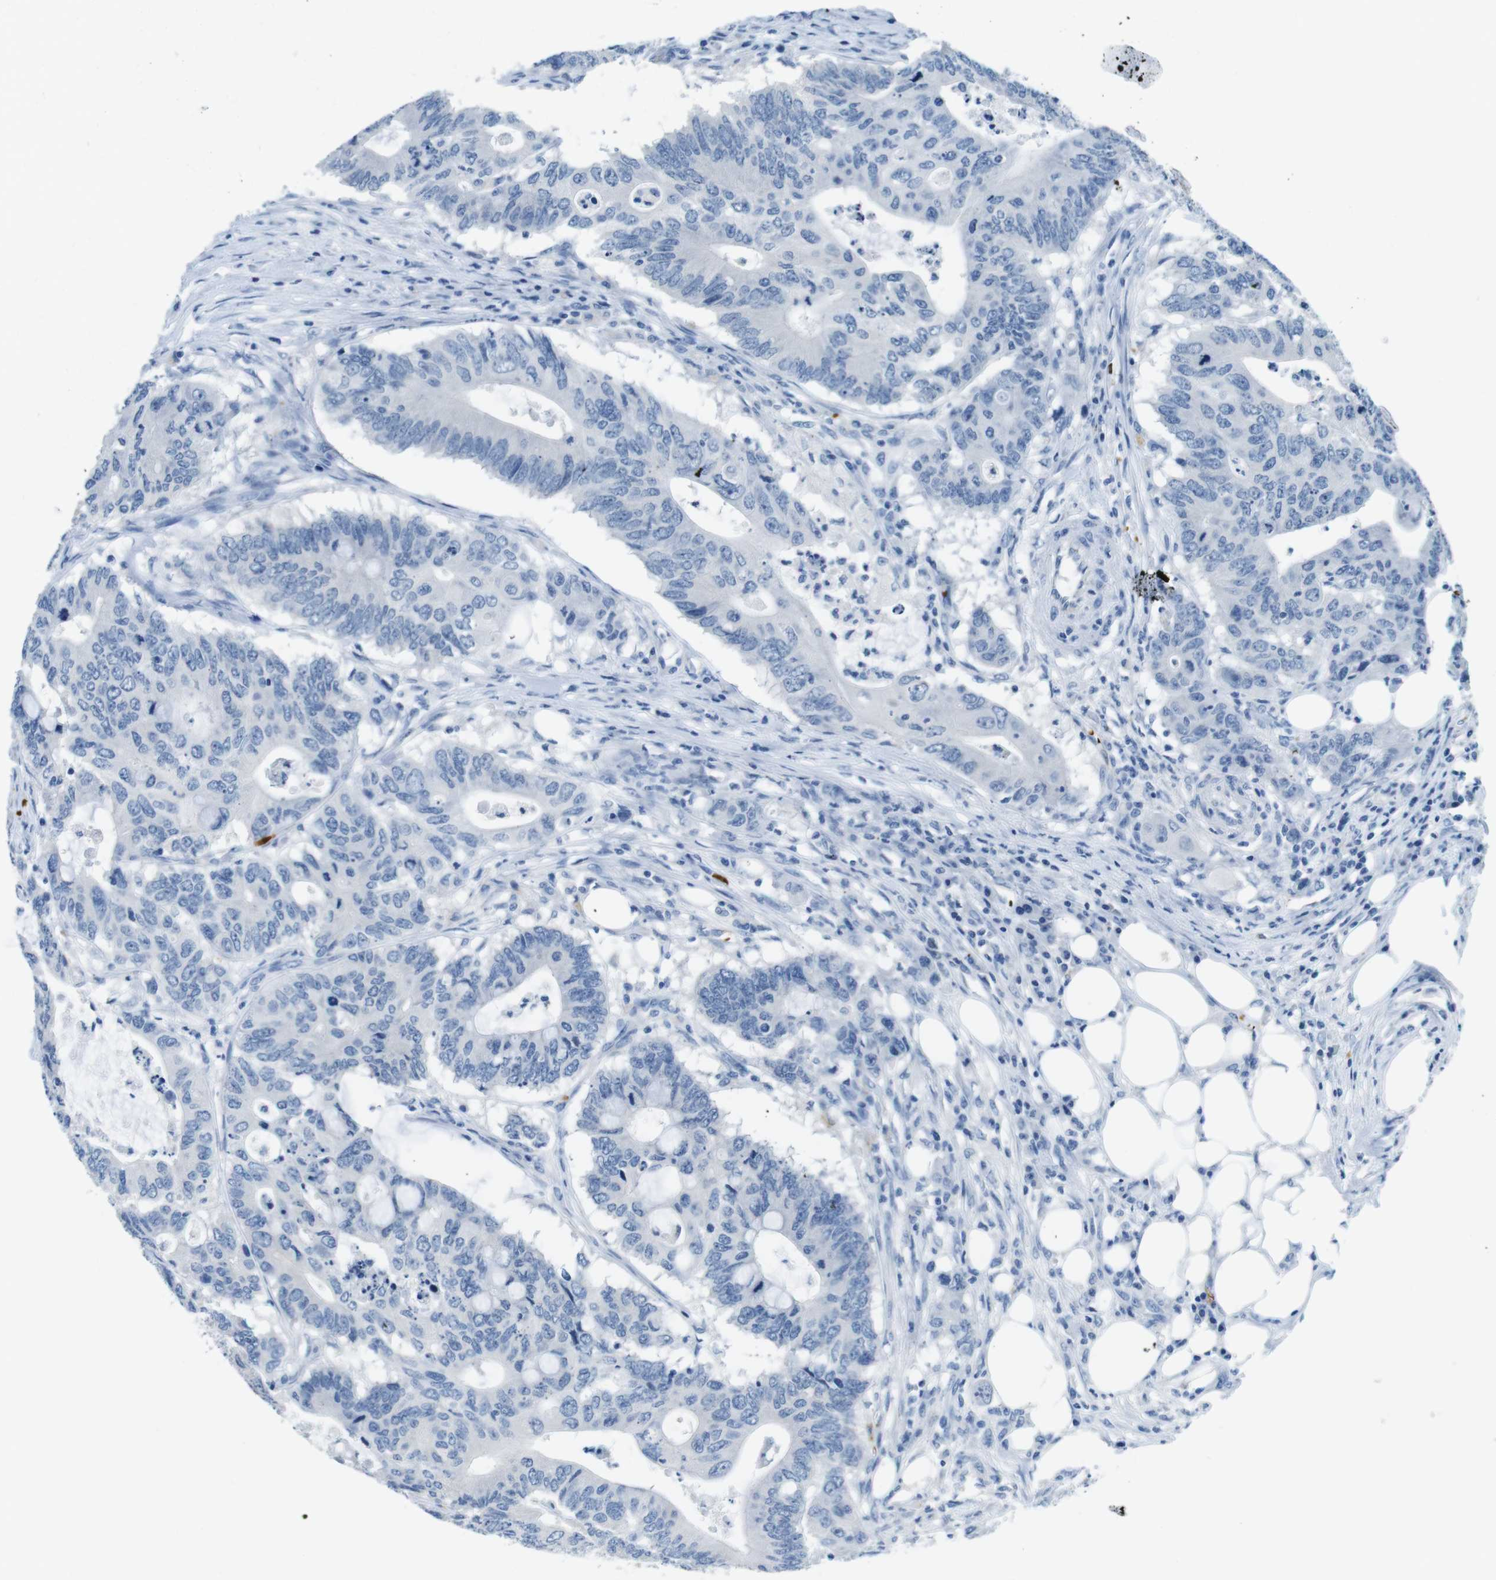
{"staining": {"intensity": "negative", "quantity": "none", "location": "none"}, "tissue": "colorectal cancer", "cell_type": "Tumor cells", "image_type": "cancer", "snomed": [{"axis": "morphology", "description": "Adenocarcinoma, NOS"}, {"axis": "topography", "description": "Colon"}], "caption": "Colorectal cancer (adenocarcinoma) stained for a protein using IHC exhibits no expression tumor cells.", "gene": "TFAP2C", "patient": {"sex": "male", "age": 71}}